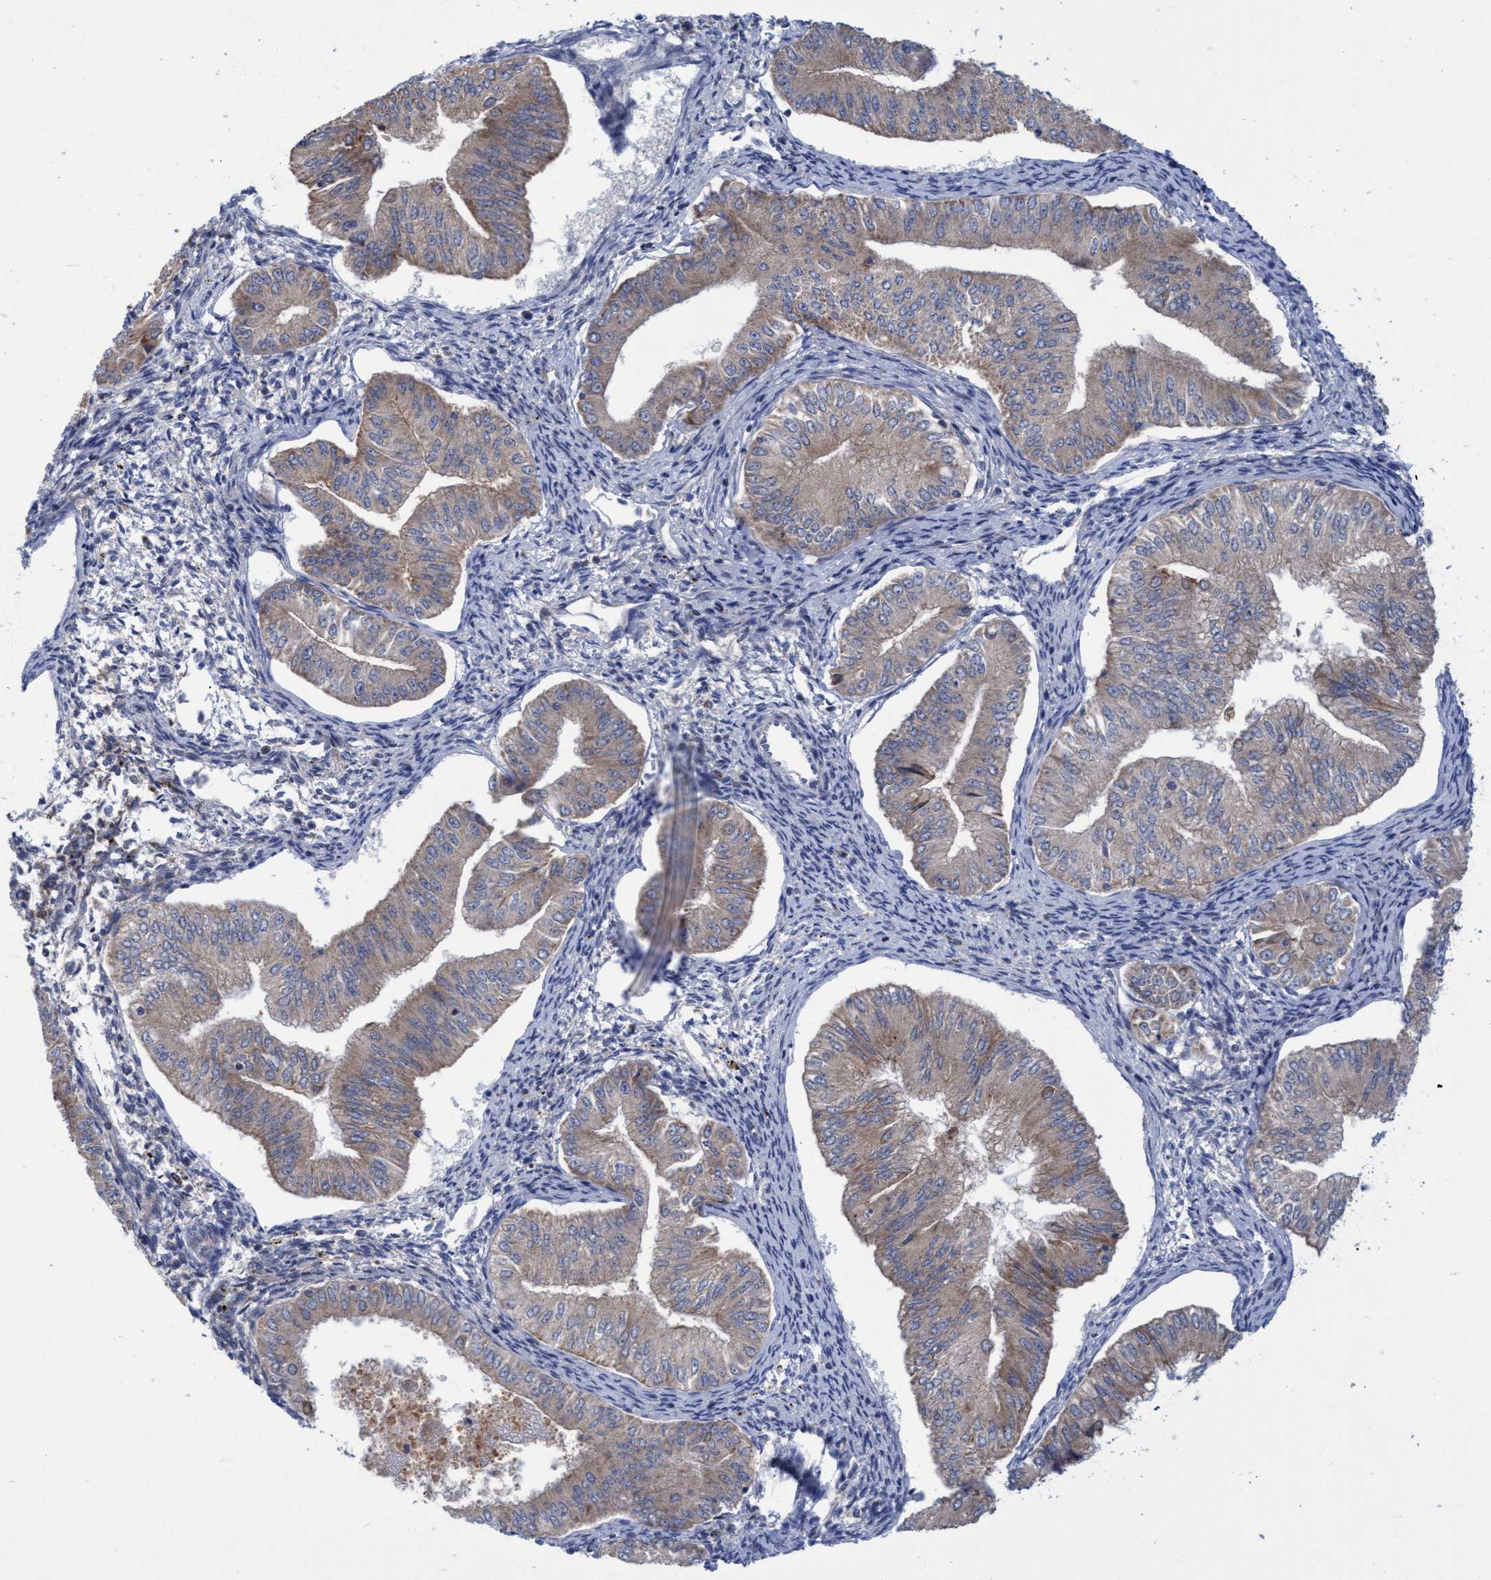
{"staining": {"intensity": "moderate", "quantity": ">75%", "location": "cytoplasmic/membranous"}, "tissue": "endometrial cancer", "cell_type": "Tumor cells", "image_type": "cancer", "snomed": [{"axis": "morphology", "description": "Normal tissue, NOS"}, {"axis": "morphology", "description": "Adenocarcinoma, NOS"}, {"axis": "topography", "description": "Endometrium"}], "caption": "Moderate cytoplasmic/membranous positivity is appreciated in approximately >75% of tumor cells in endometrial cancer. Immunohistochemistry (ihc) stains the protein in brown and the nuclei are stained blue.", "gene": "NAT16", "patient": {"sex": "female", "age": 53}}